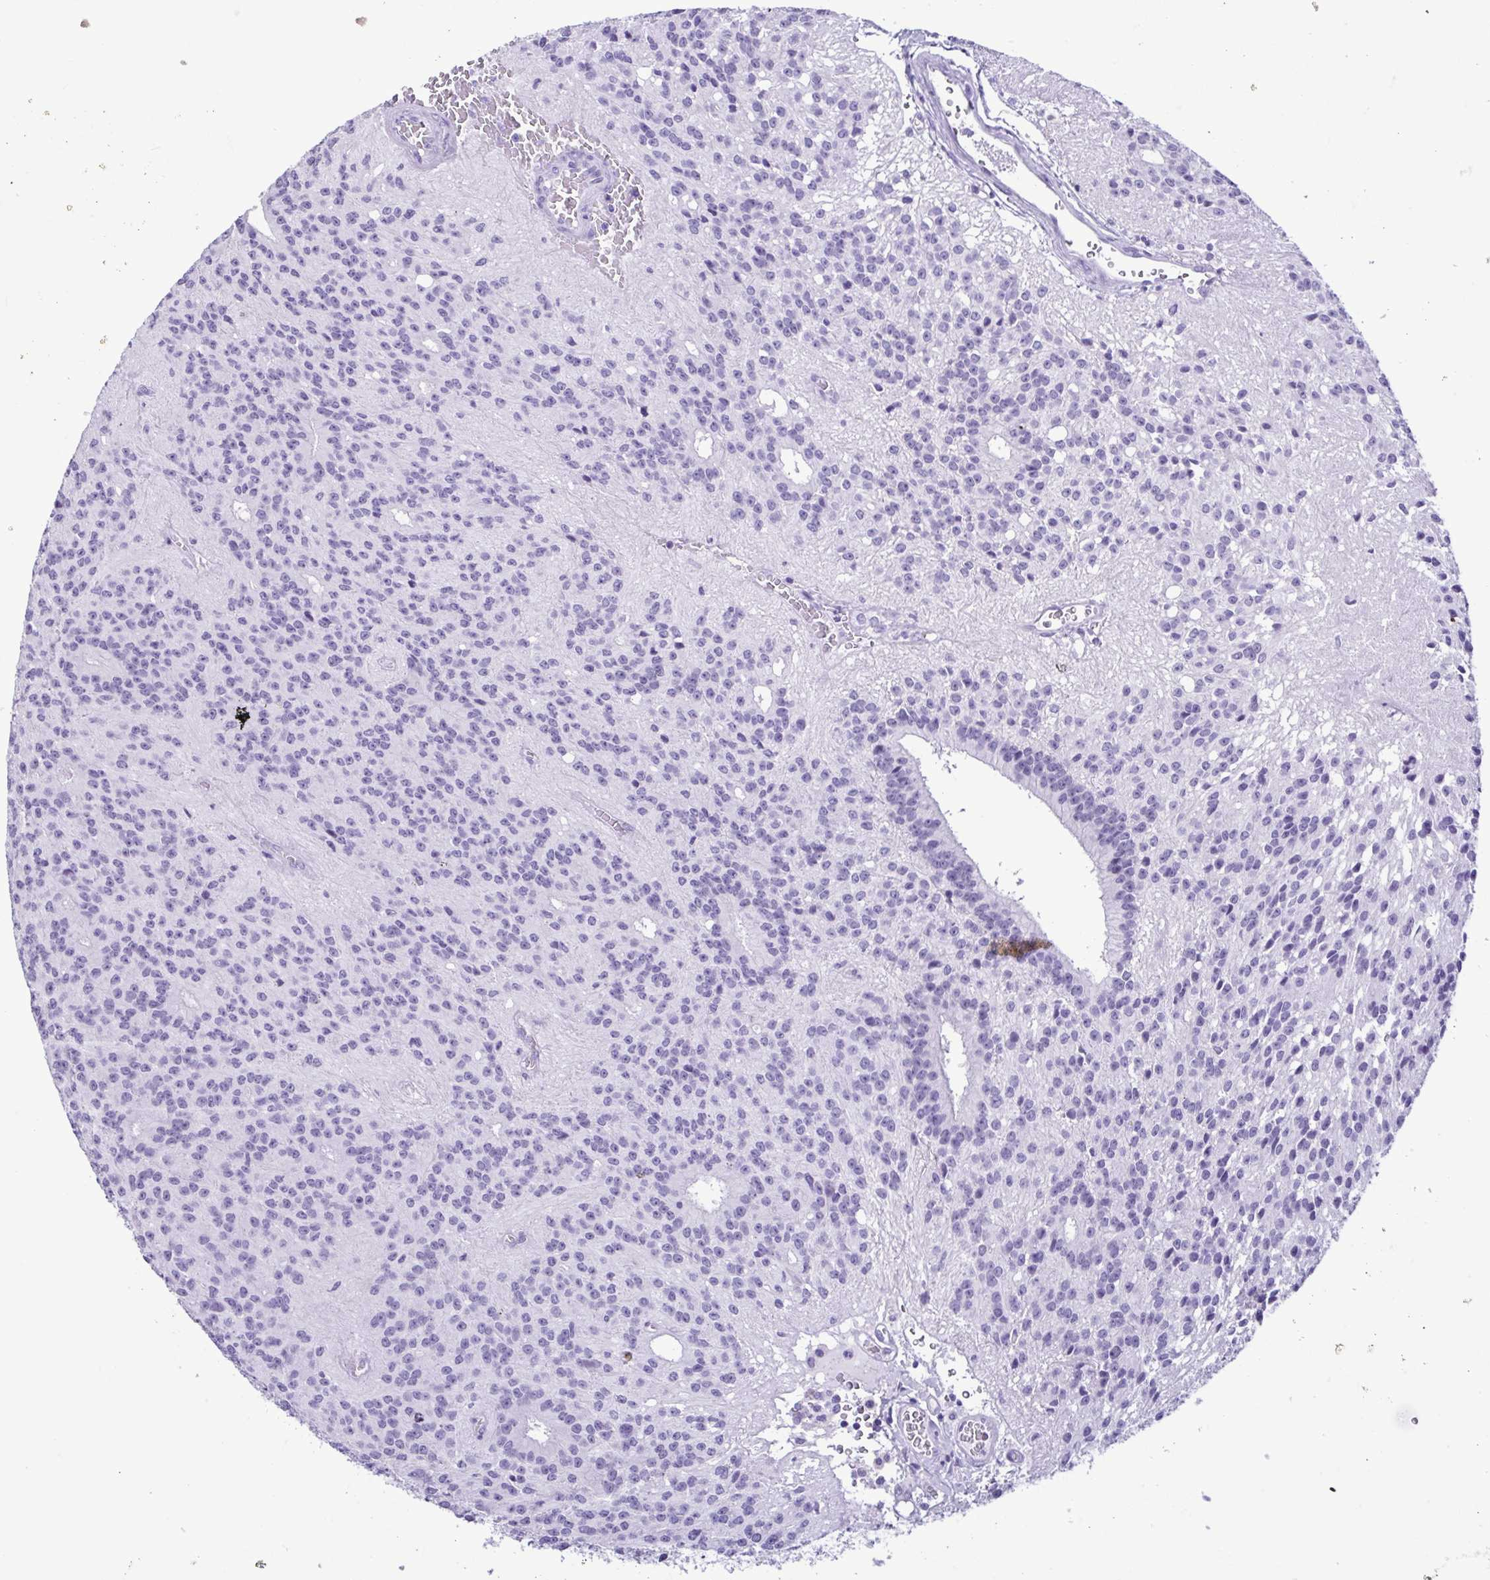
{"staining": {"intensity": "negative", "quantity": "none", "location": "none"}, "tissue": "glioma", "cell_type": "Tumor cells", "image_type": "cancer", "snomed": [{"axis": "morphology", "description": "Glioma, malignant, Low grade"}, {"axis": "topography", "description": "Brain"}], "caption": "Immunohistochemical staining of human malignant glioma (low-grade) exhibits no significant positivity in tumor cells.", "gene": "SPATA16", "patient": {"sex": "male", "age": 31}}